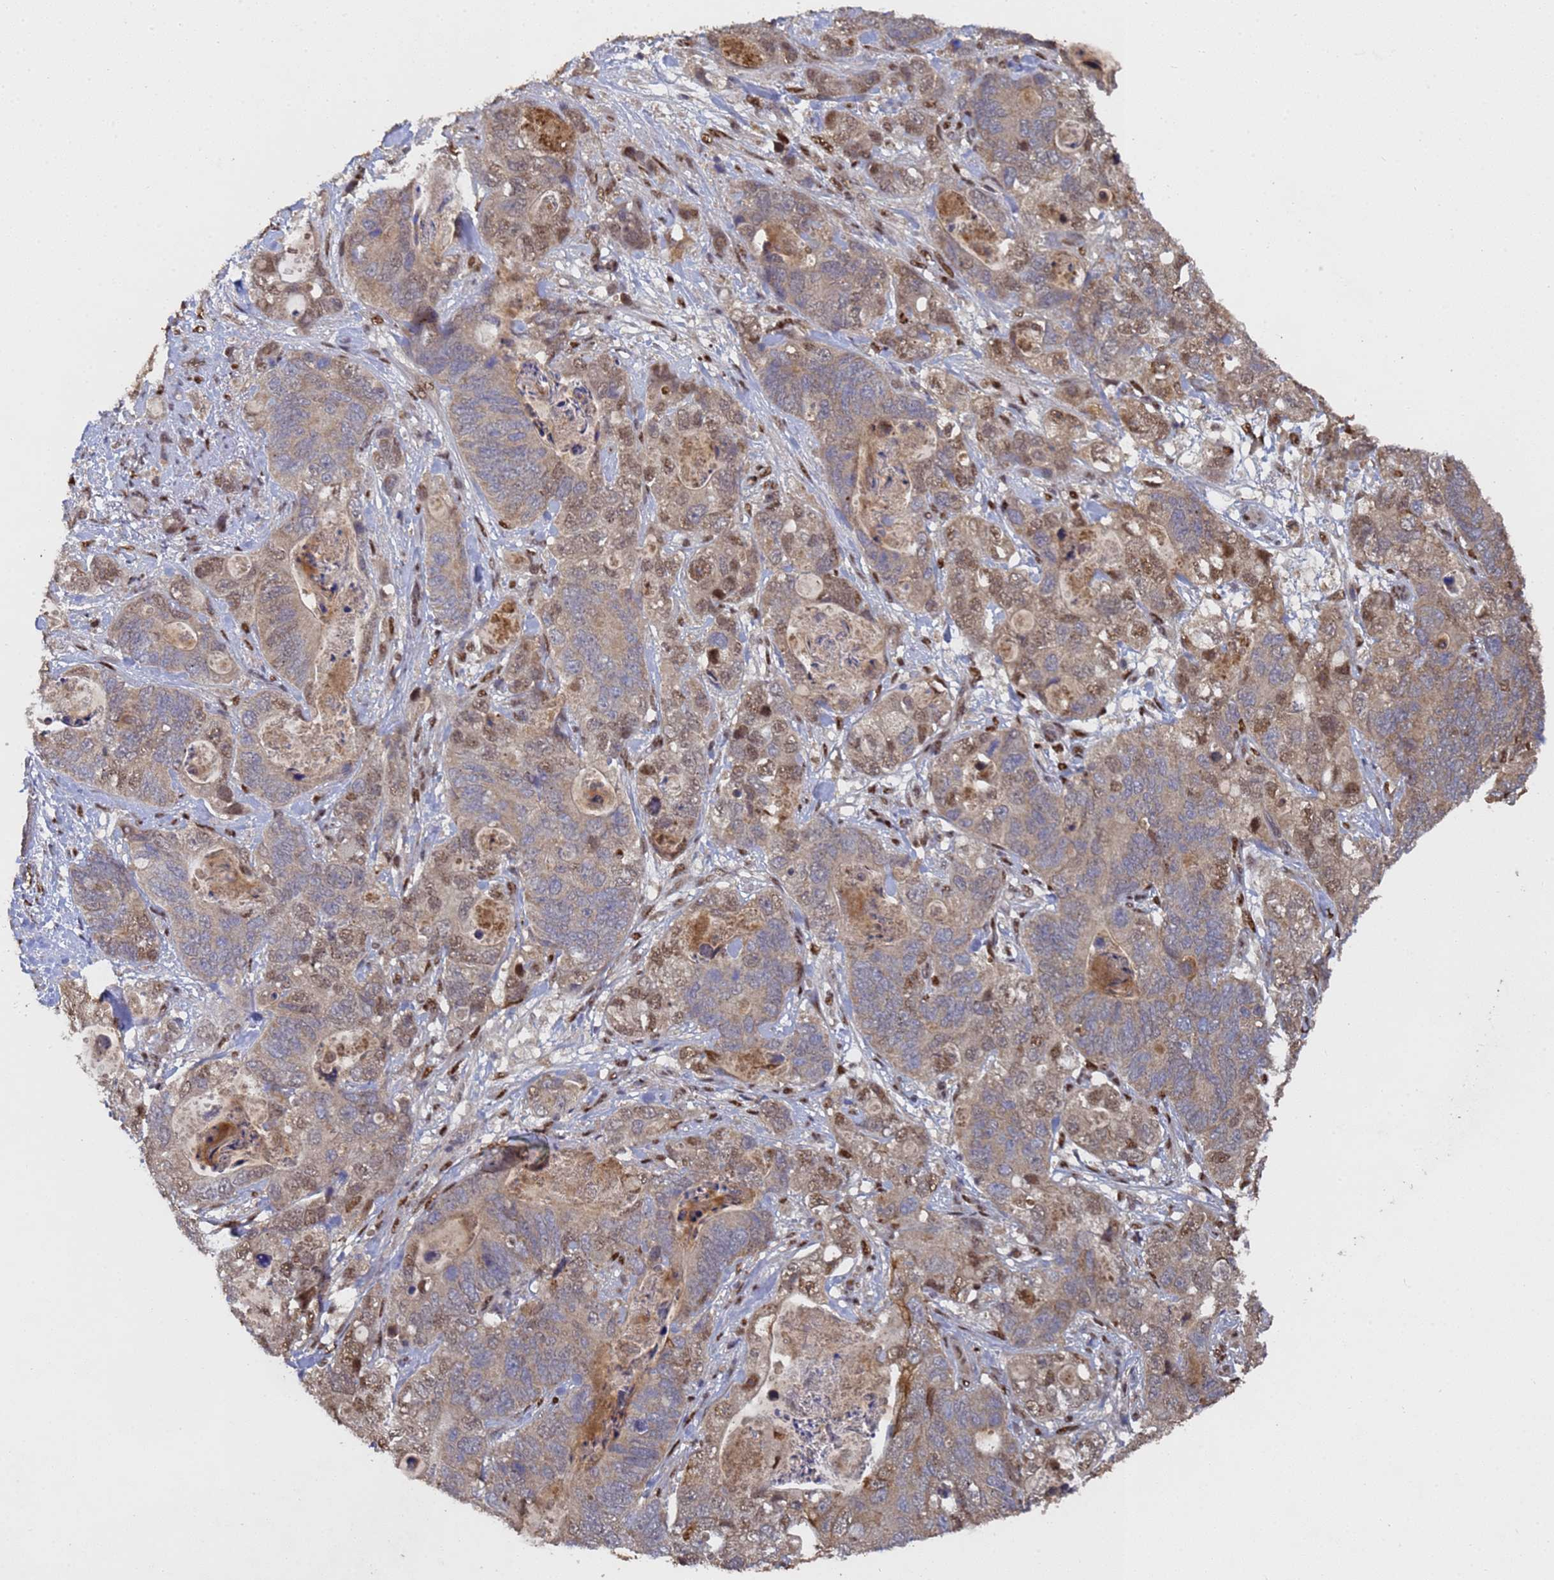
{"staining": {"intensity": "weak", "quantity": "25%-75%", "location": "cytoplasmic/membranous,nuclear"}, "tissue": "stomach cancer", "cell_type": "Tumor cells", "image_type": "cancer", "snomed": [{"axis": "morphology", "description": "Normal tissue, NOS"}, {"axis": "morphology", "description": "Adenocarcinoma, NOS"}, {"axis": "topography", "description": "Stomach"}], "caption": "A photomicrograph of stomach adenocarcinoma stained for a protein exhibits weak cytoplasmic/membranous and nuclear brown staining in tumor cells.", "gene": "SECISBP2", "patient": {"sex": "female", "age": 89}}